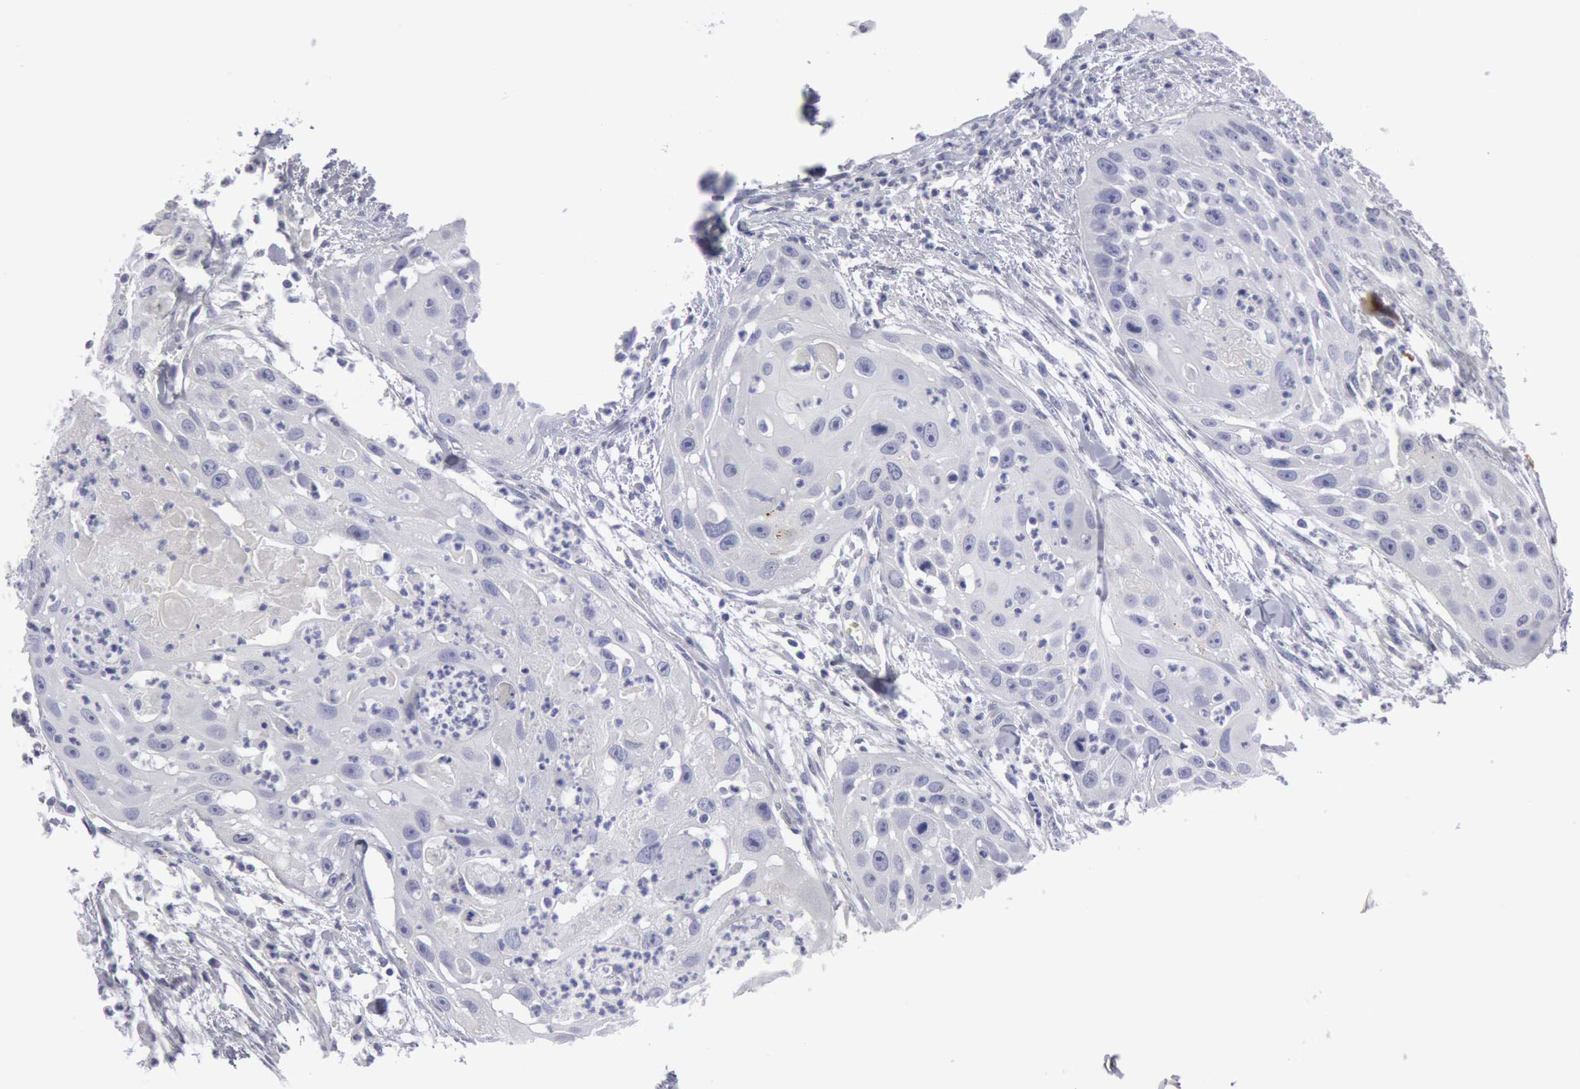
{"staining": {"intensity": "negative", "quantity": "none", "location": "none"}, "tissue": "head and neck cancer", "cell_type": "Tumor cells", "image_type": "cancer", "snomed": [{"axis": "morphology", "description": "Squamous cell carcinoma, NOS"}, {"axis": "topography", "description": "Head-Neck"}], "caption": "There is no significant expression in tumor cells of head and neck squamous cell carcinoma. (Stains: DAB immunohistochemistry with hematoxylin counter stain, Microscopy: brightfield microscopy at high magnification).", "gene": "FHL1", "patient": {"sex": "male", "age": 64}}